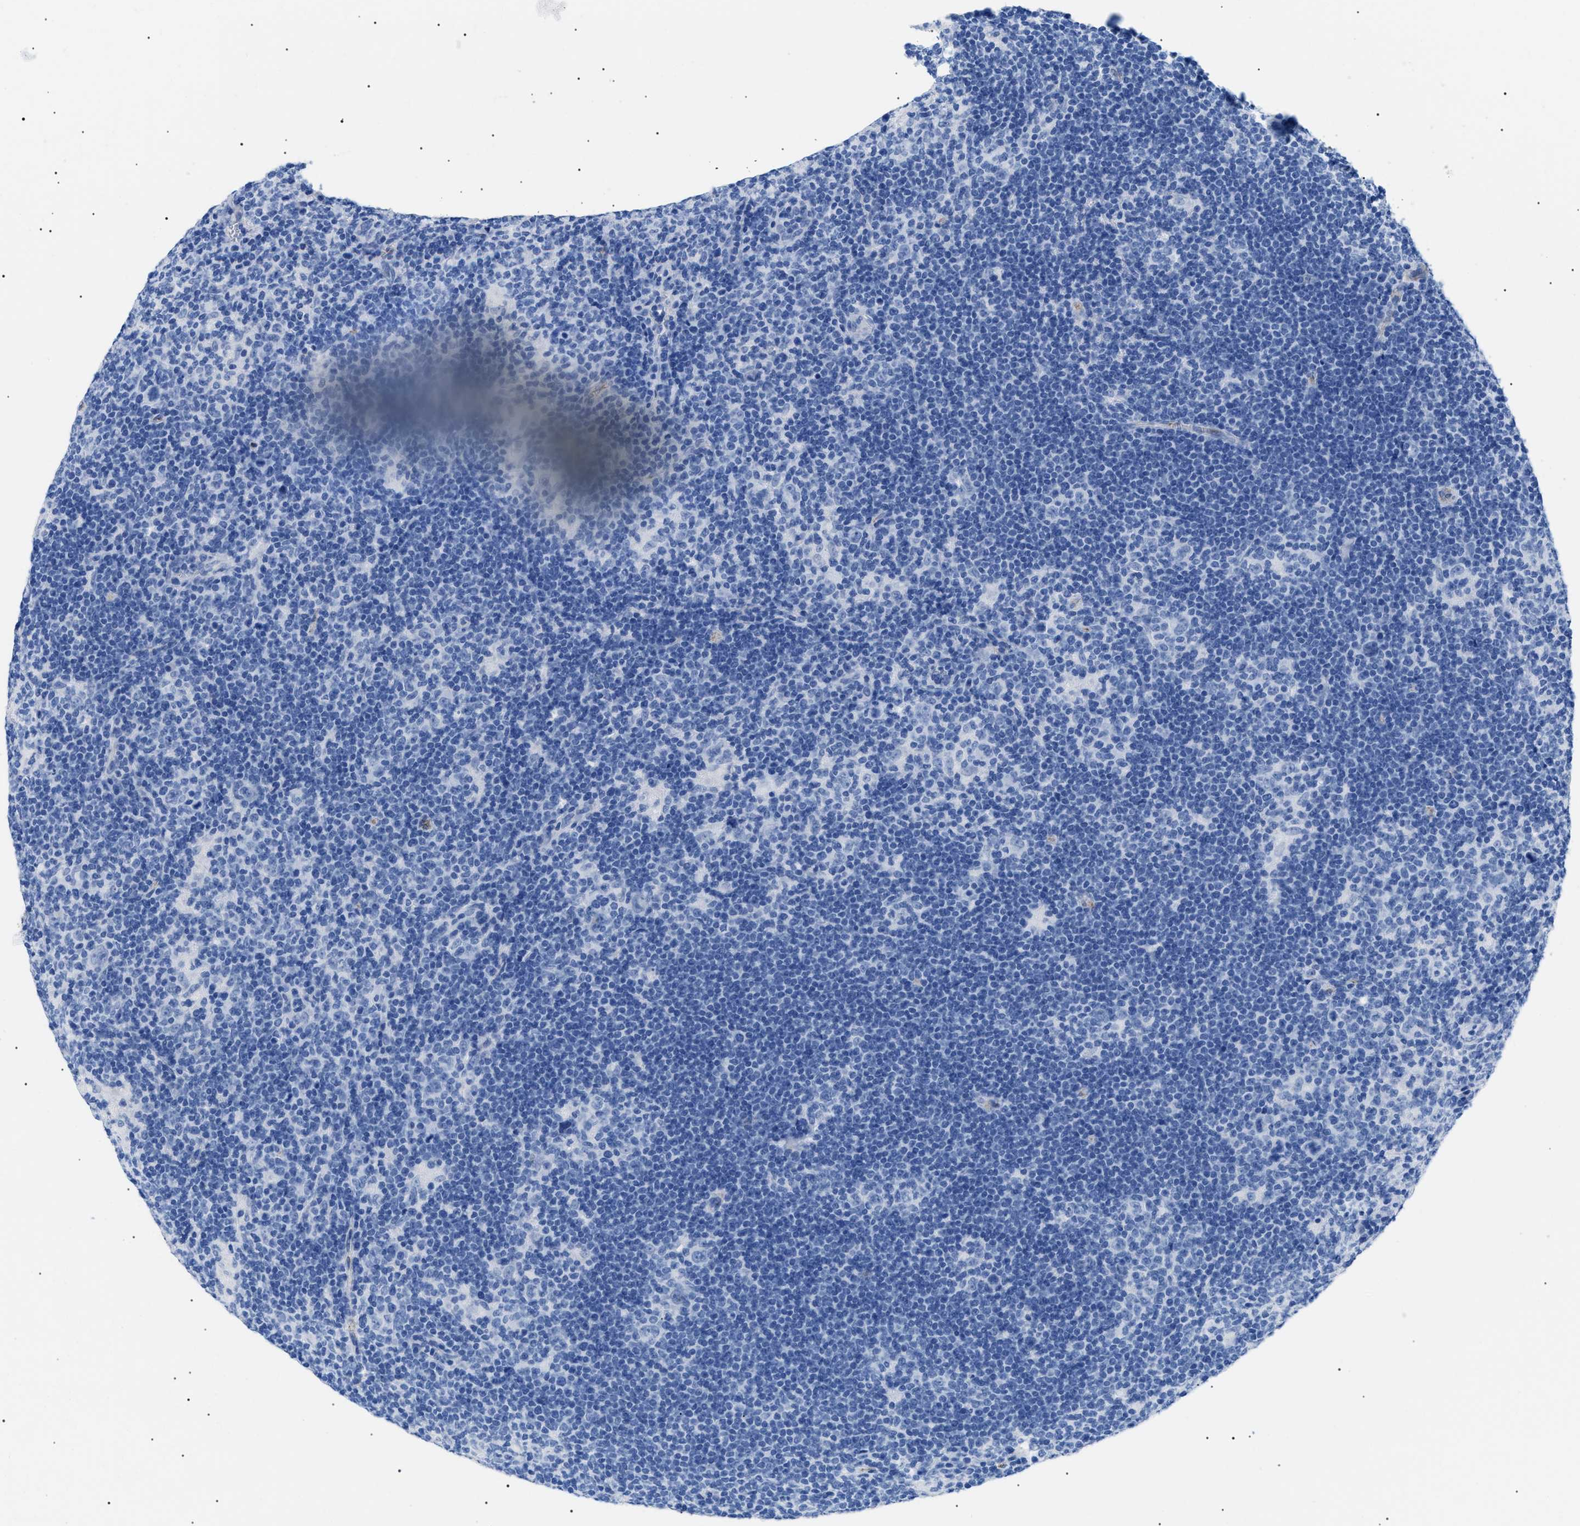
{"staining": {"intensity": "negative", "quantity": "none", "location": "none"}, "tissue": "lymphoma", "cell_type": "Tumor cells", "image_type": "cancer", "snomed": [{"axis": "morphology", "description": "Hodgkin's disease, NOS"}, {"axis": "topography", "description": "Lymph node"}], "caption": "Human Hodgkin's disease stained for a protein using IHC demonstrates no staining in tumor cells.", "gene": "PODXL", "patient": {"sex": "female", "age": 57}}